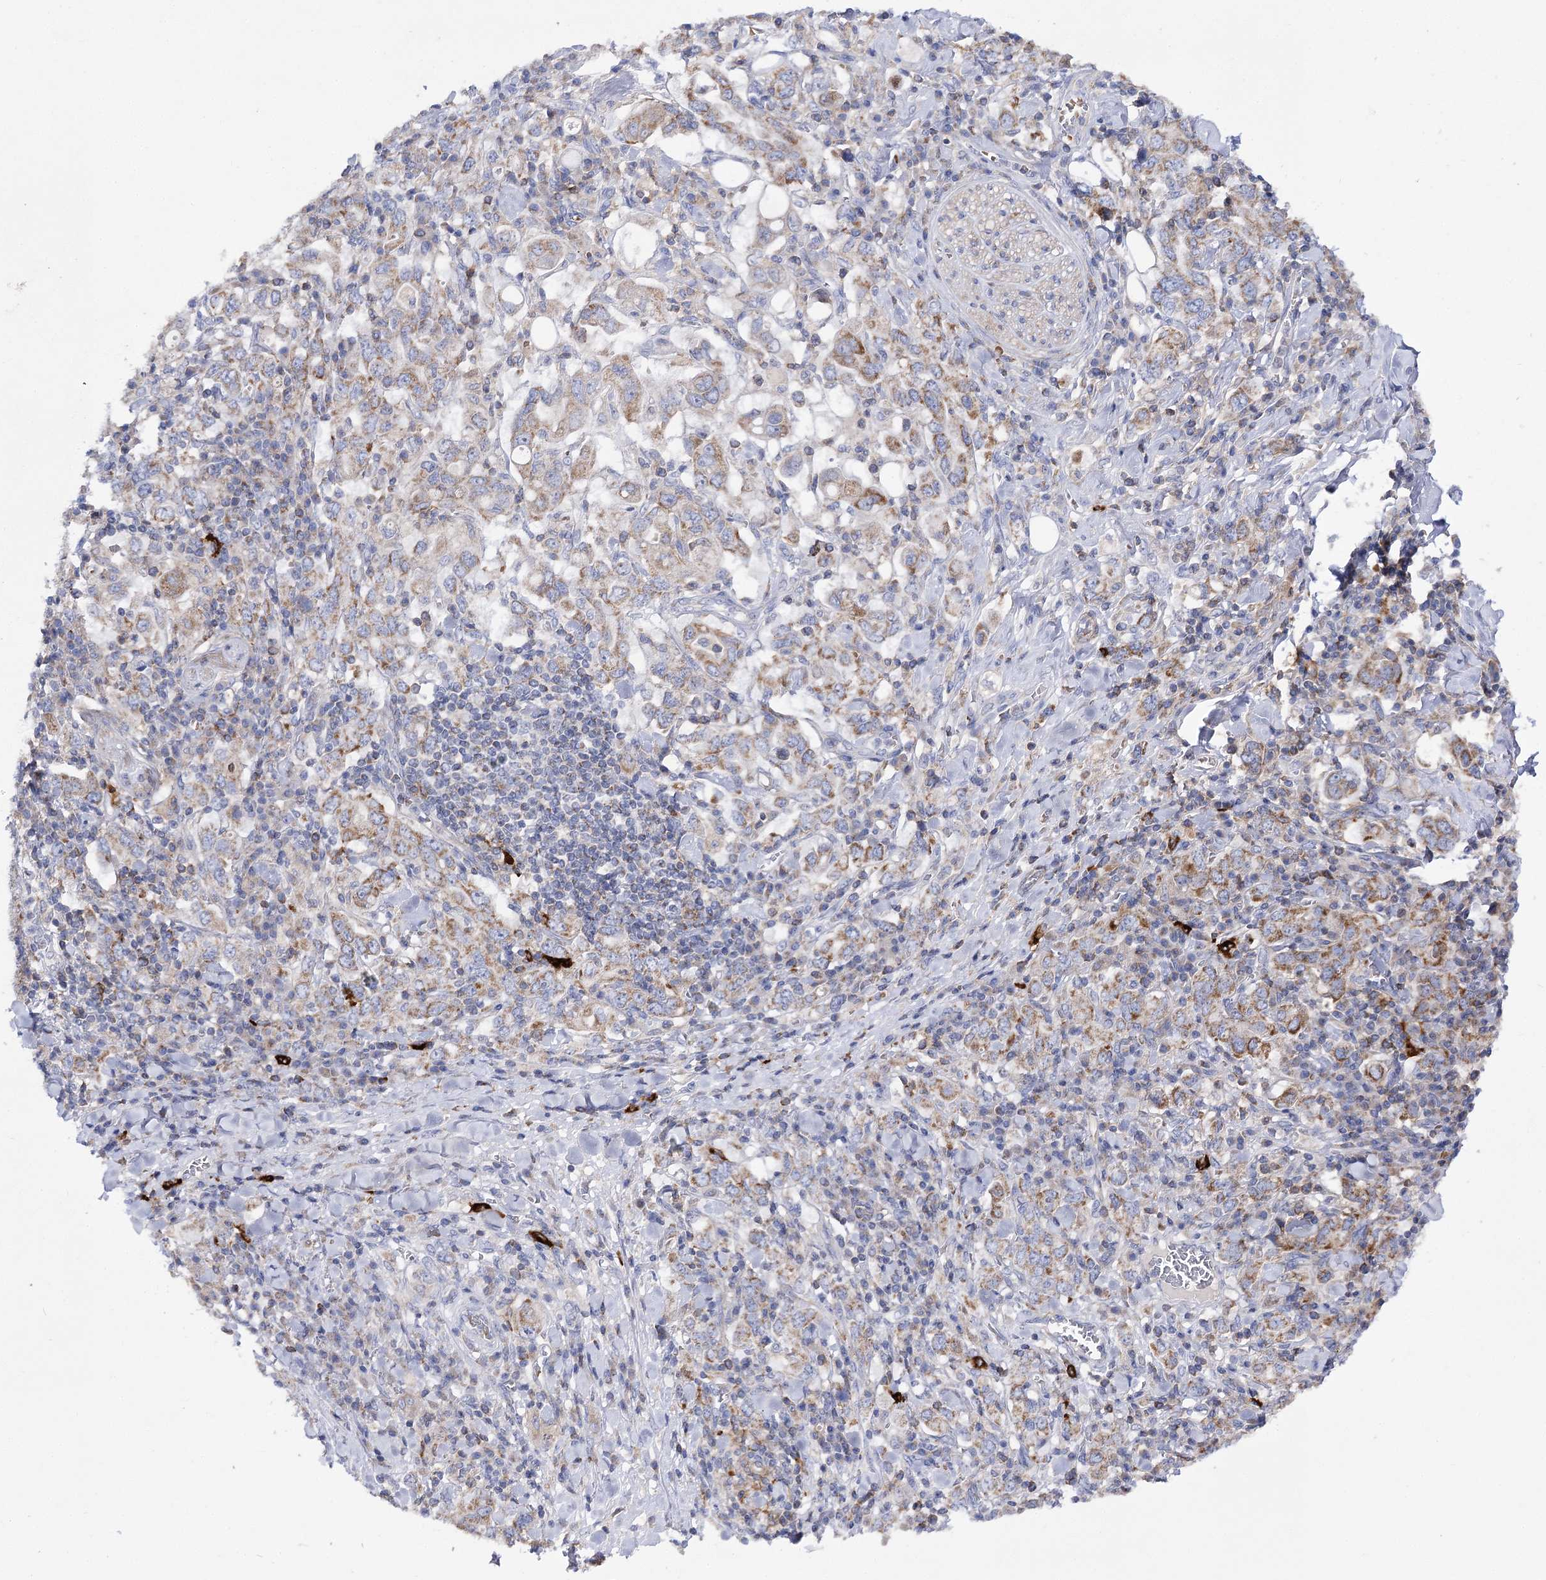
{"staining": {"intensity": "moderate", "quantity": ">75%", "location": "cytoplasmic/membranous"}, "tissue": "stomach cancer", "cell_type": "Tumor cells", "image_type": "cancer", "snomed": [{"axis": "morphology", "description": "Adenocarcinoma, NOS"}, {"axis": "topography", "description": "Stomach, upper"}], "caption": "A brown stain labels moderate cytoplasmic/membranous positivity of a protein in stomach cancer tumor cells.", "gene": "COX15", "patient": {"sex": "male", "age": 62}}